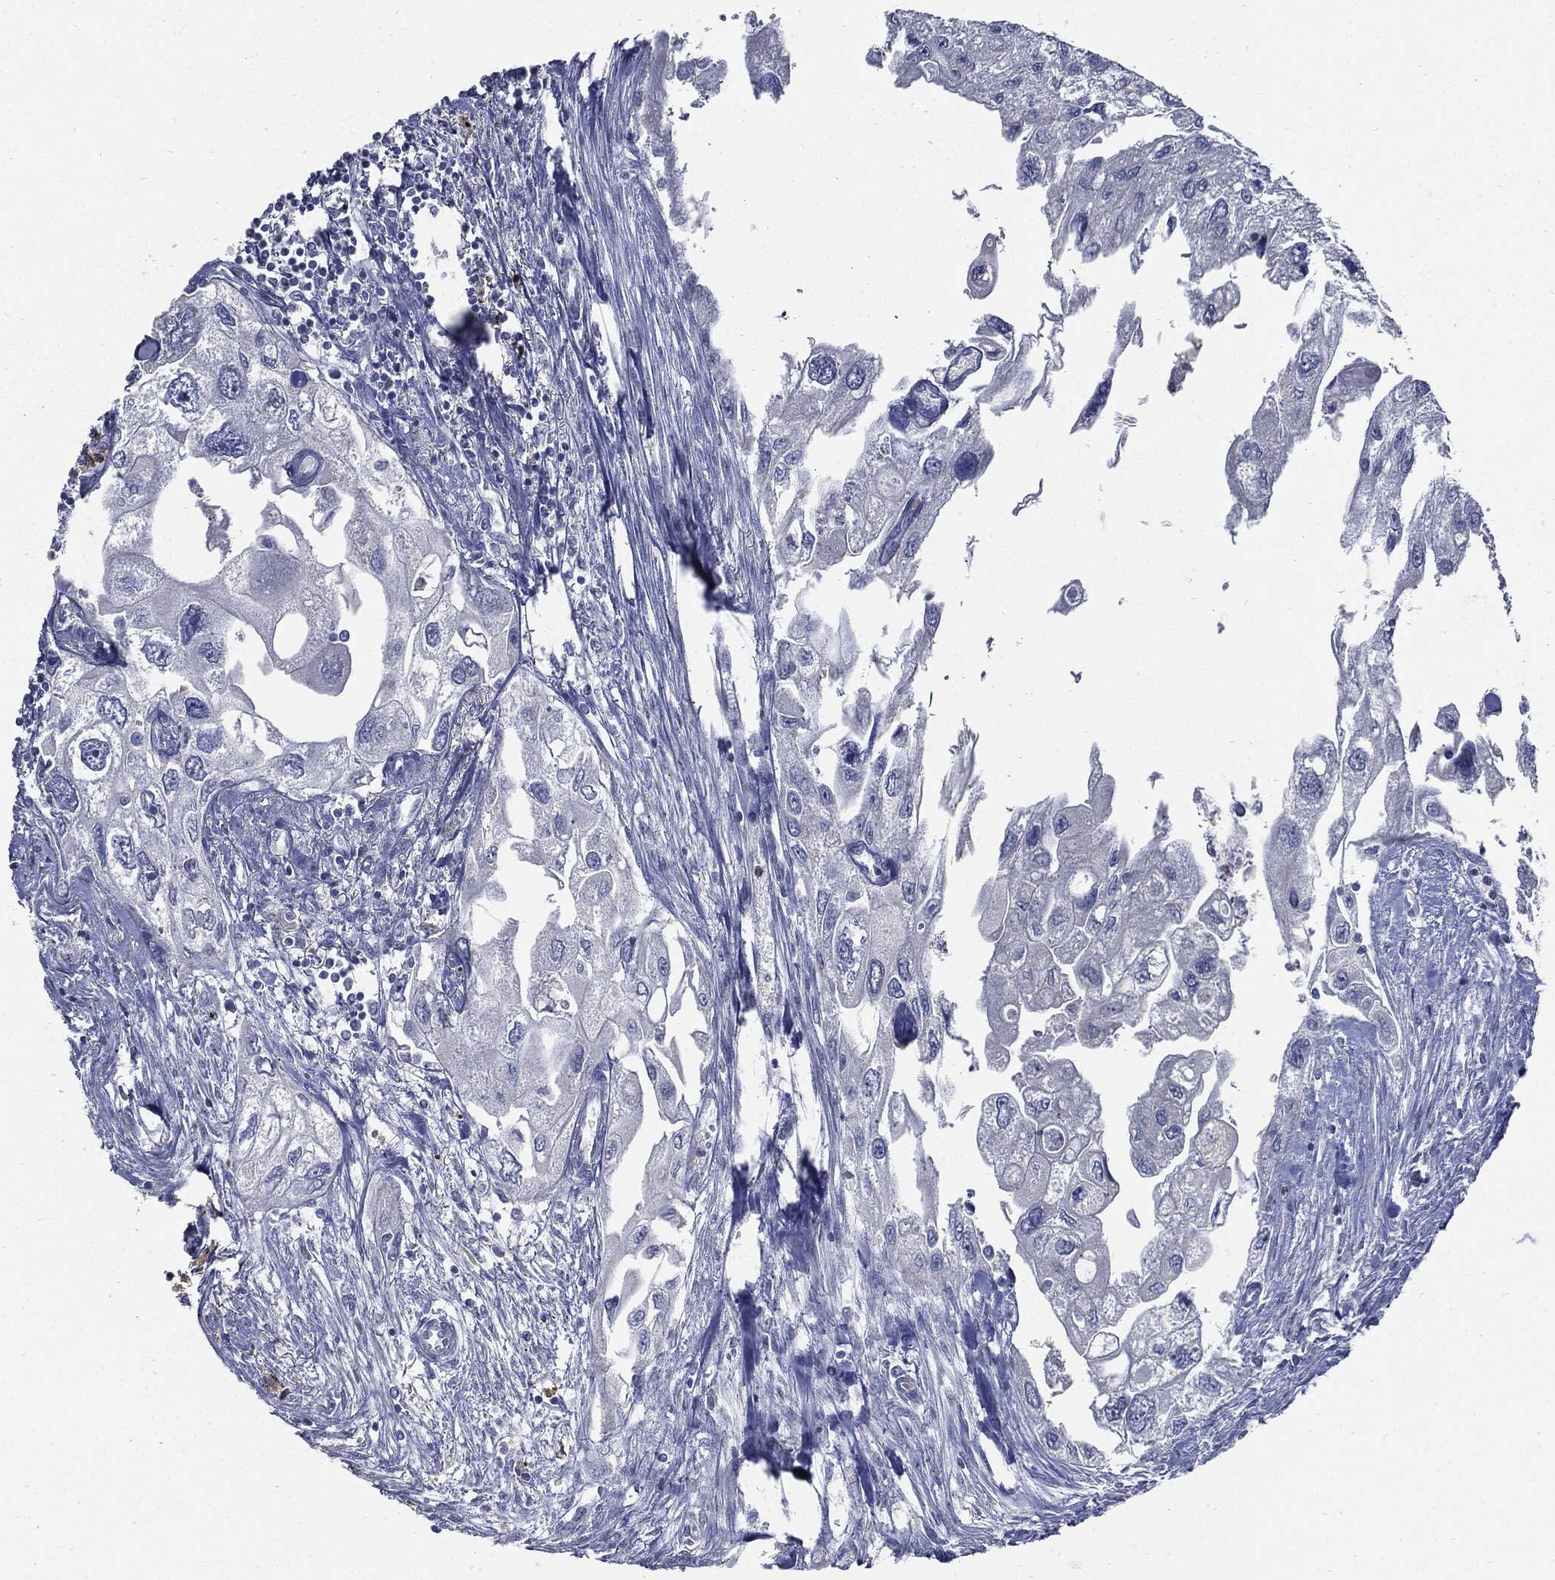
{"staining": {"intensity": "negative", "quantity": "none", "location": "none"}, "tissue": "urothelial cancer", "cell_type": "Tumor cells", "image_type": "cancer", "snomed": [{"axis": "morphology", "description": "Urothelial carcinoma, High grade"}, {"axis": "topography", "description": "Urinary bladder"}], "caption": "Tumor cells show no significant positivity in high-grade urothelial carcinoma.", "gene": "CPE", "patient": {"sex": "male", "age": 59}}